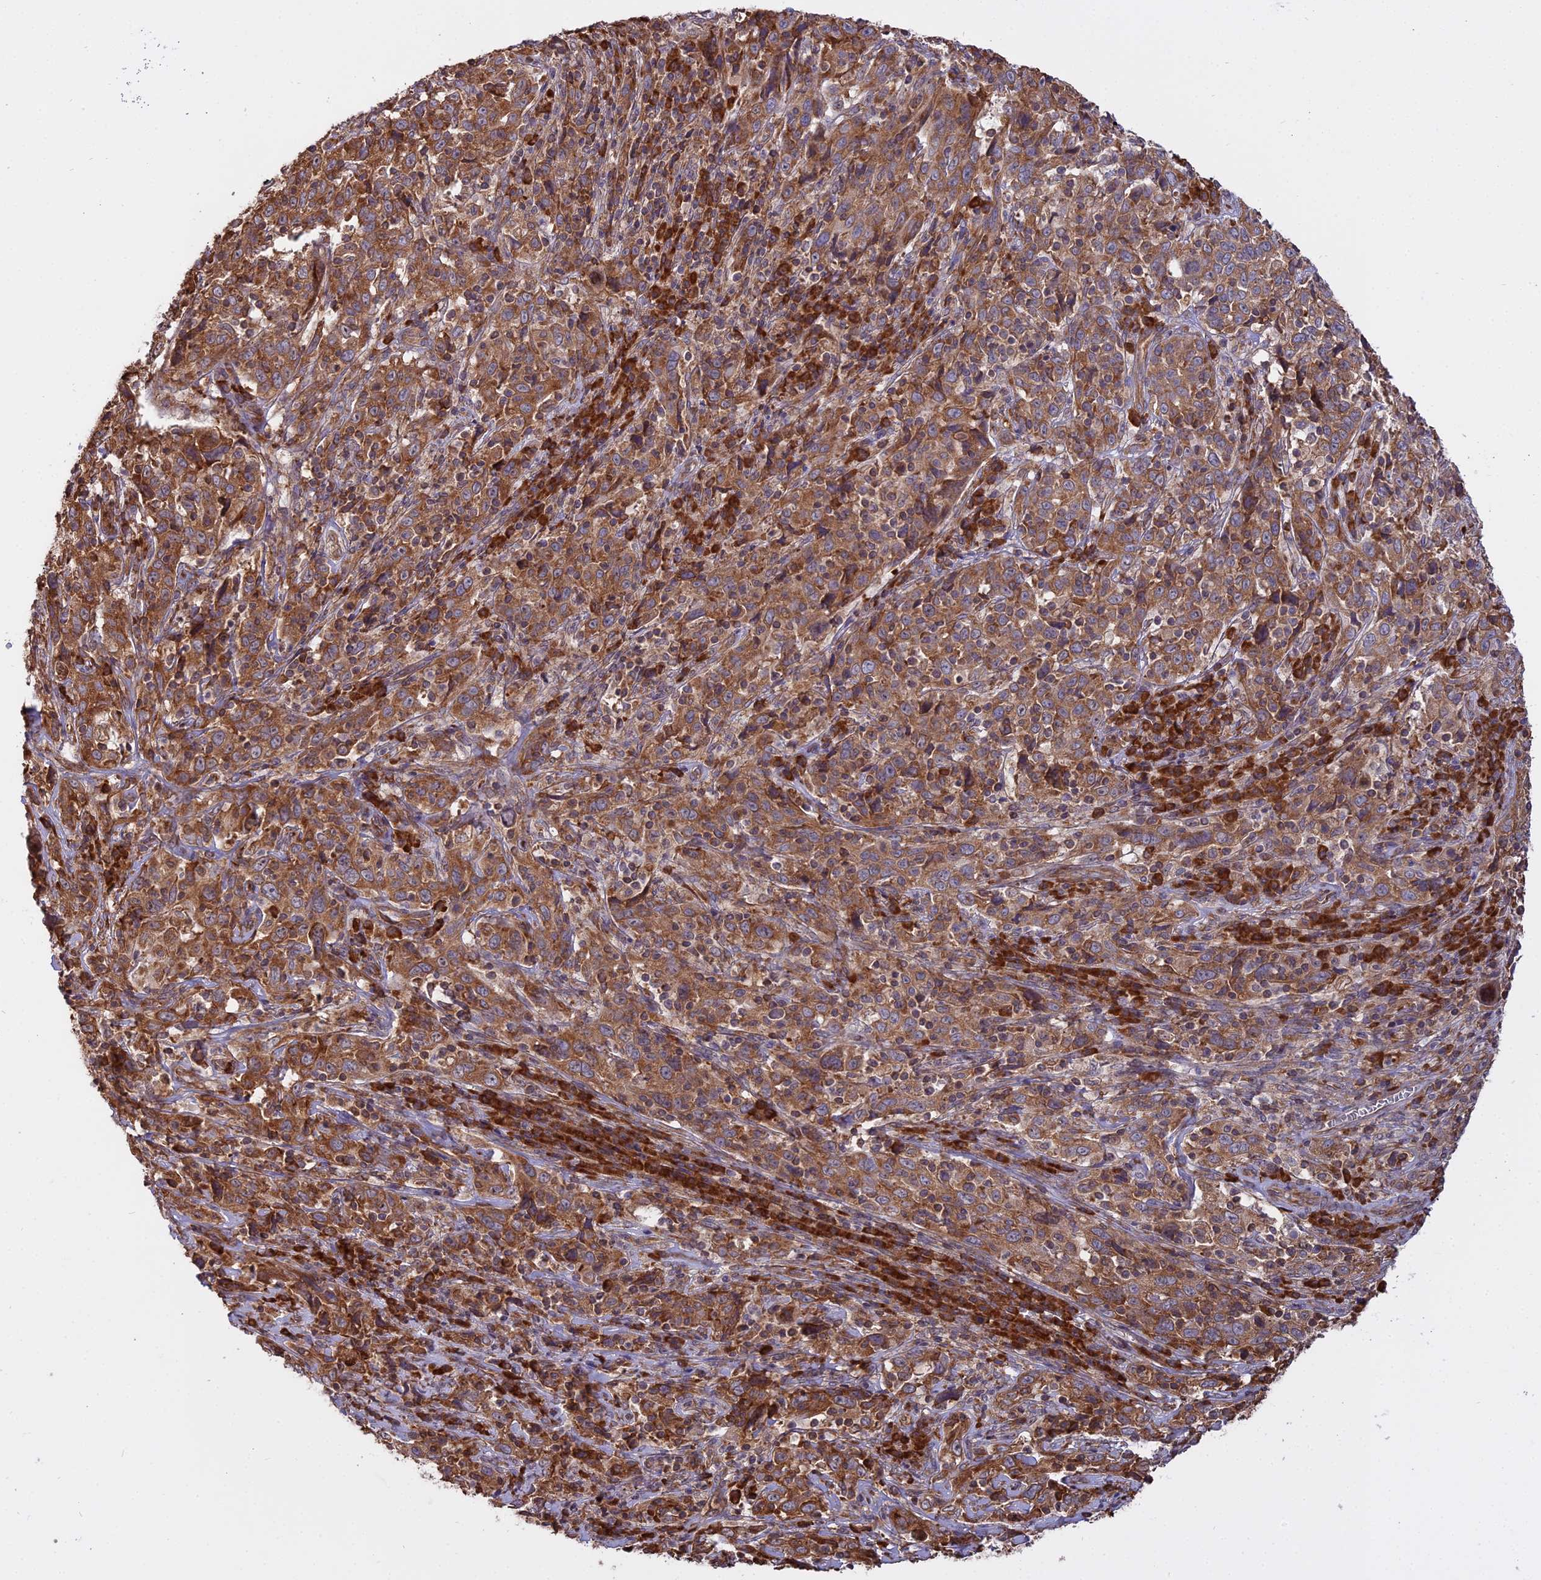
{"staining": {"intensity": "moderate", "quantity": ">75%", "location": "cytoplasmic/membranous"}, "tissue": "cervical cancer", "cell_type": "Tumor cells", "image_type": "cancer", "snomed": [{"axis": "morphology", "description": "Squamous cell carcinoma, NOS"}, {"axis": "topography", "description": "Cervix"}], "caption": "A brown stain shows moderate cytoplasmic/membranous expression of a protein in cervical cancer tumor cells. The staining was performed using DAB (3,3'-diaminobenzidine) to visualize the protein expression in brown, while the nuclei were stained in blue with hematoxylin (Magnification: 20x).", "gene": "RPL26", "patient": {"sex": "female", "age": 46}}